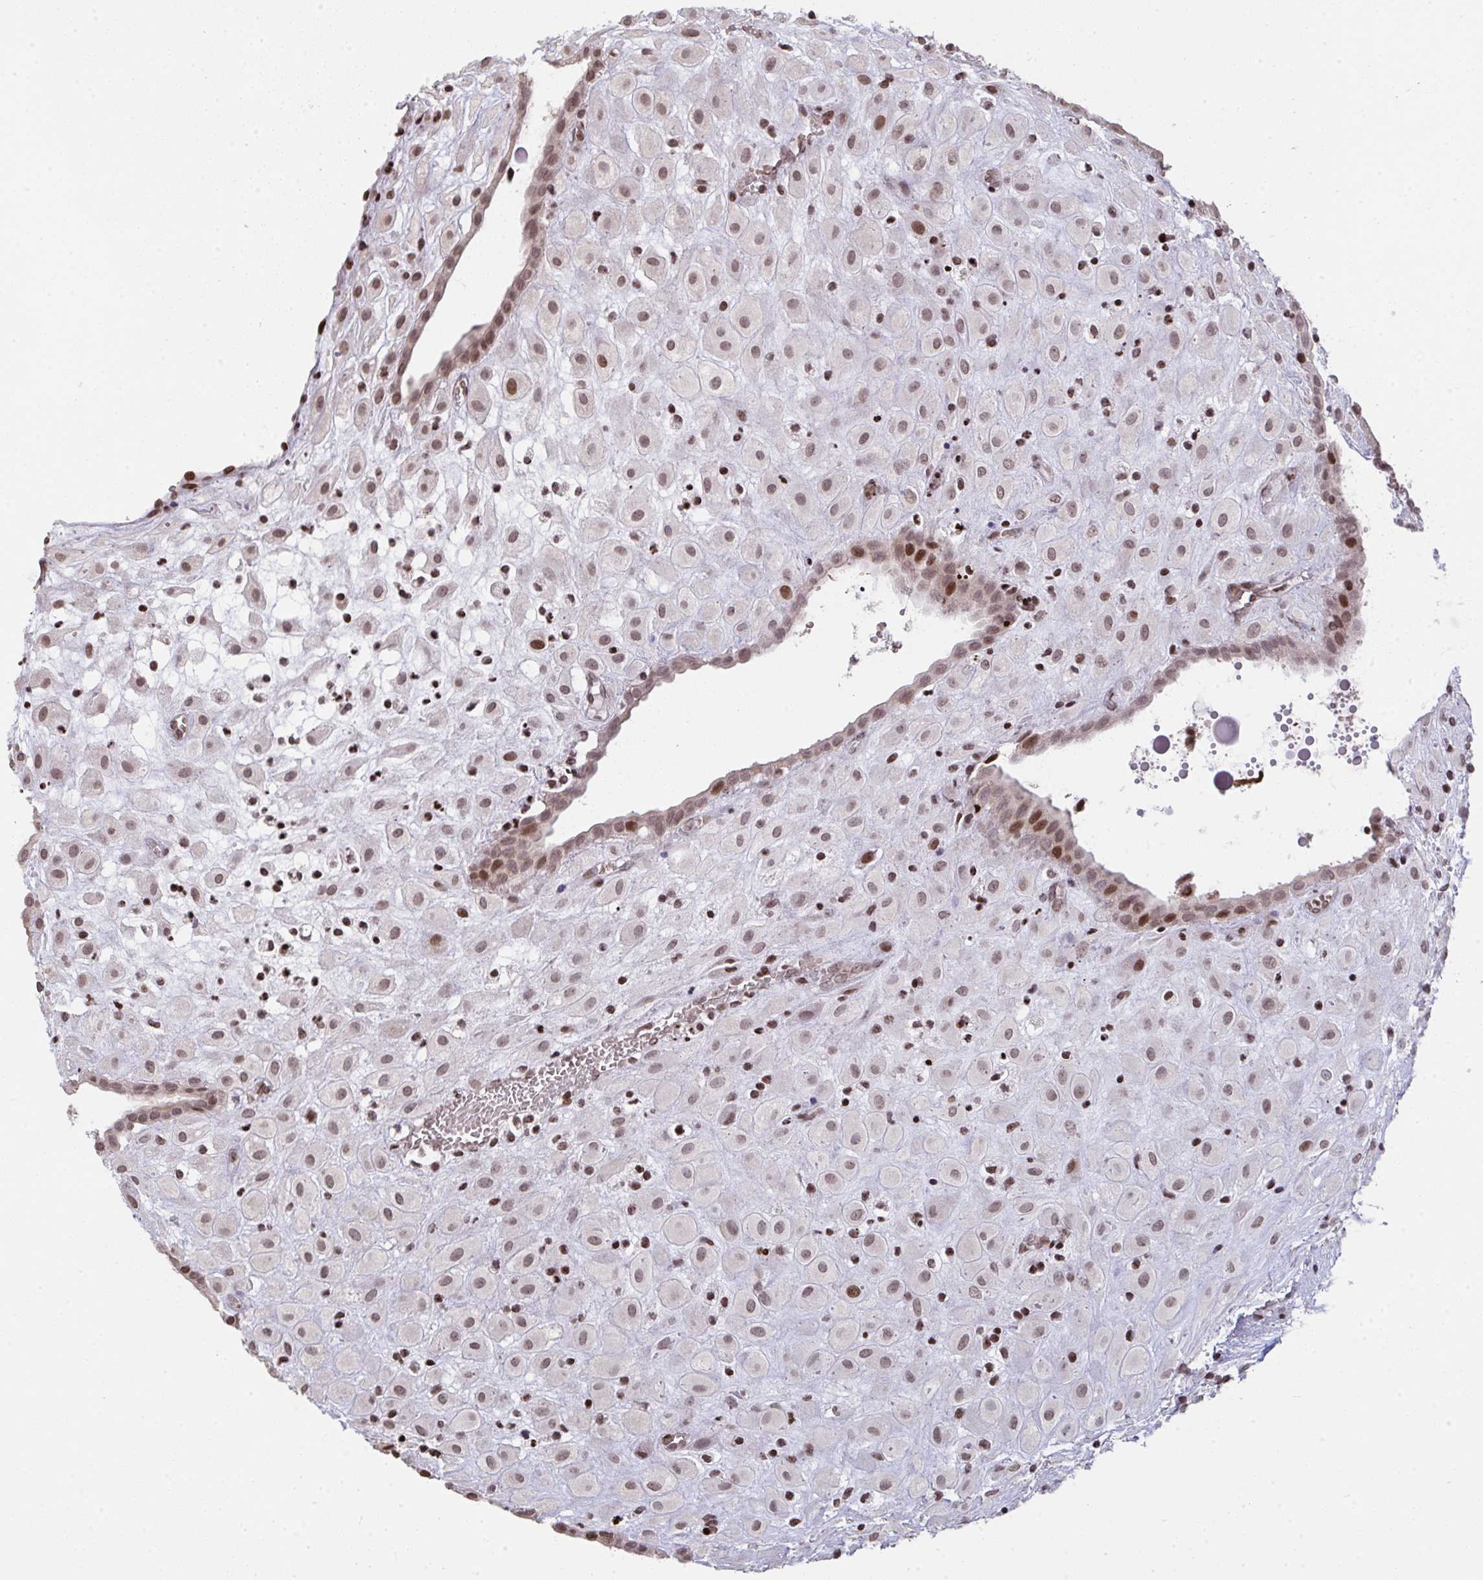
{"staining": {"intensity": "moderate", "quantity": ">75%", "location": "nuclear"}, "tissue": "placenta", "cell_type": "Decidual cells", "image_type": "normal", "snomed": [{"axis": "morphology", "description": "Normal tissue, NOS"}, {"axis": "topography", "description": "Placenta"}], "caption": "IHC of benign placenta demonstrates medium levels of moderate nuclear expression in about >75% of decidual cells. (DAB IHC with brightfield microscopy, high magnification).", "gene": "NIP7", "patient": {"sex": "female", "age": 24}}